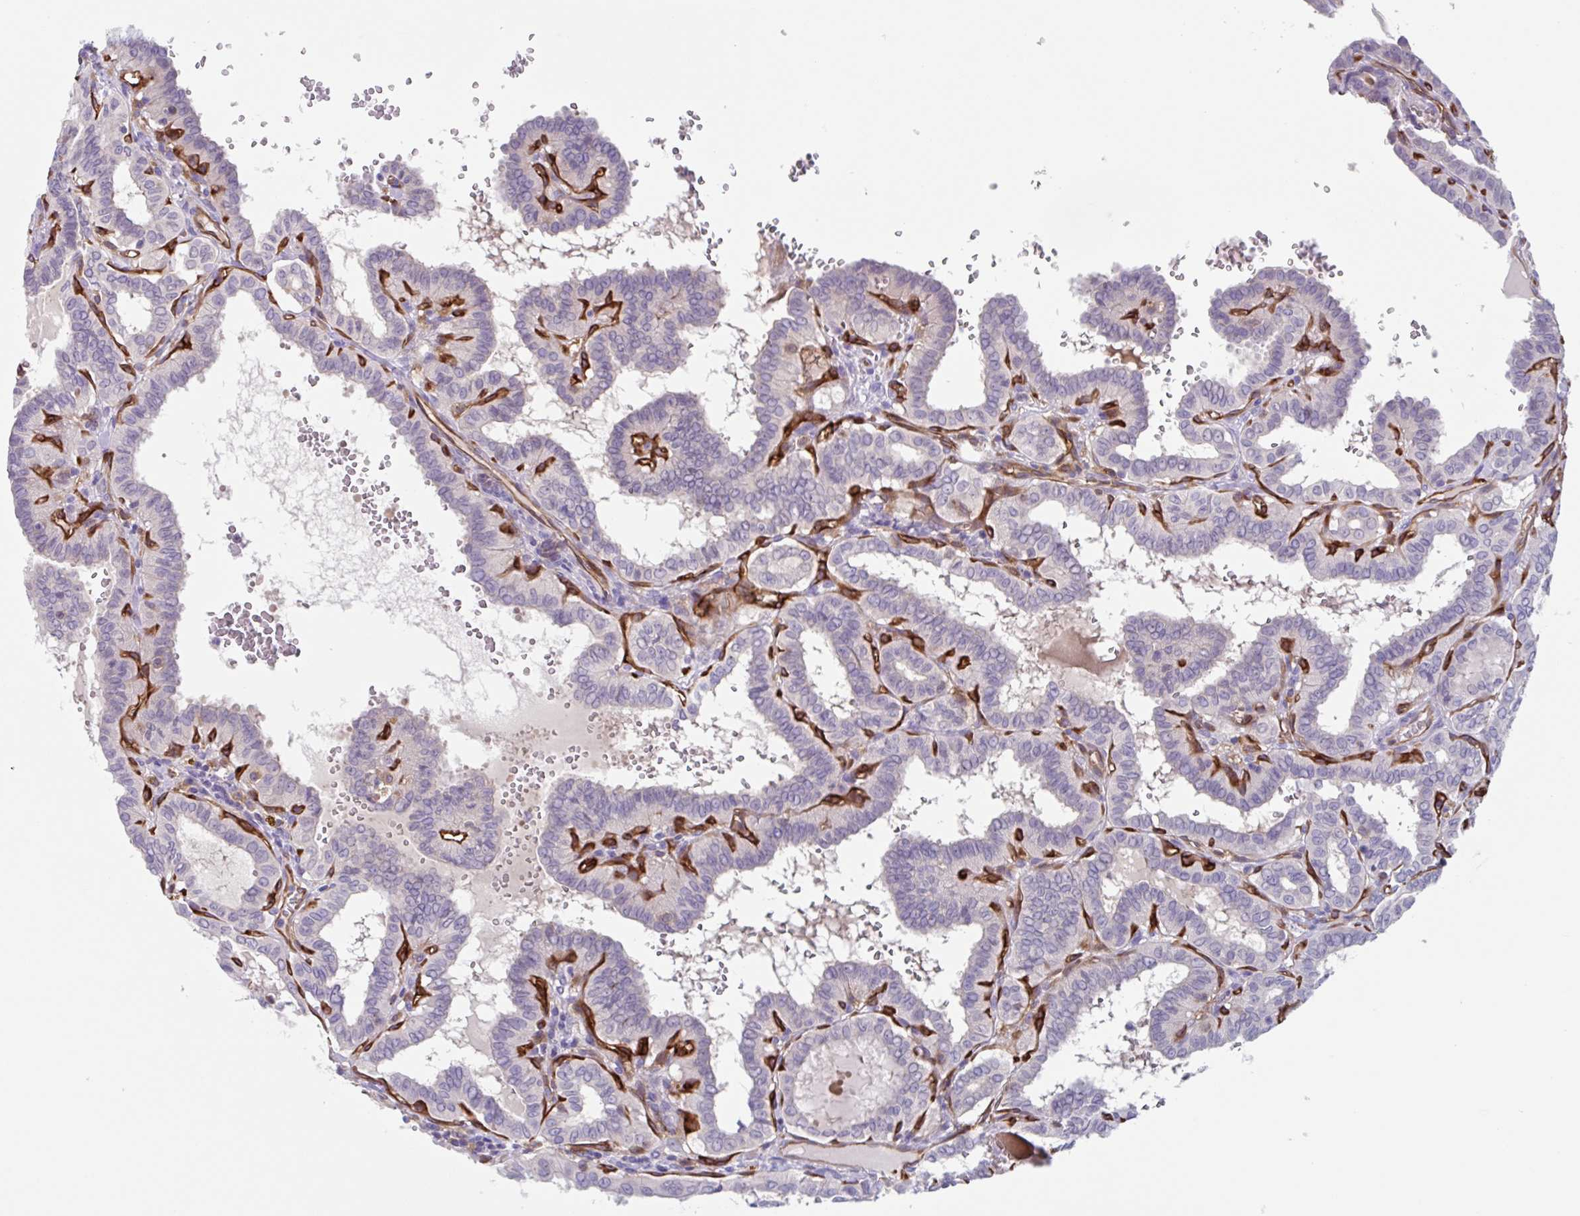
{"staining": {"intensity": "negative", "quantity": "none", "location": "none"}, "tissue": "thyroid cancer", "cell_type": "Tumor cells", "image_type": "cancer", "snomed": [{"axis": "morphology", "description": "Papillary adenocarcinoma, NOS"}, {"axis": "topography", "description": "Thyroid gland"}], "caption": "IHC of thyroid cancer displays no expression in tumor cells.", "gene": "EHD4", "patient": {"sex": "female", "age": 21}}